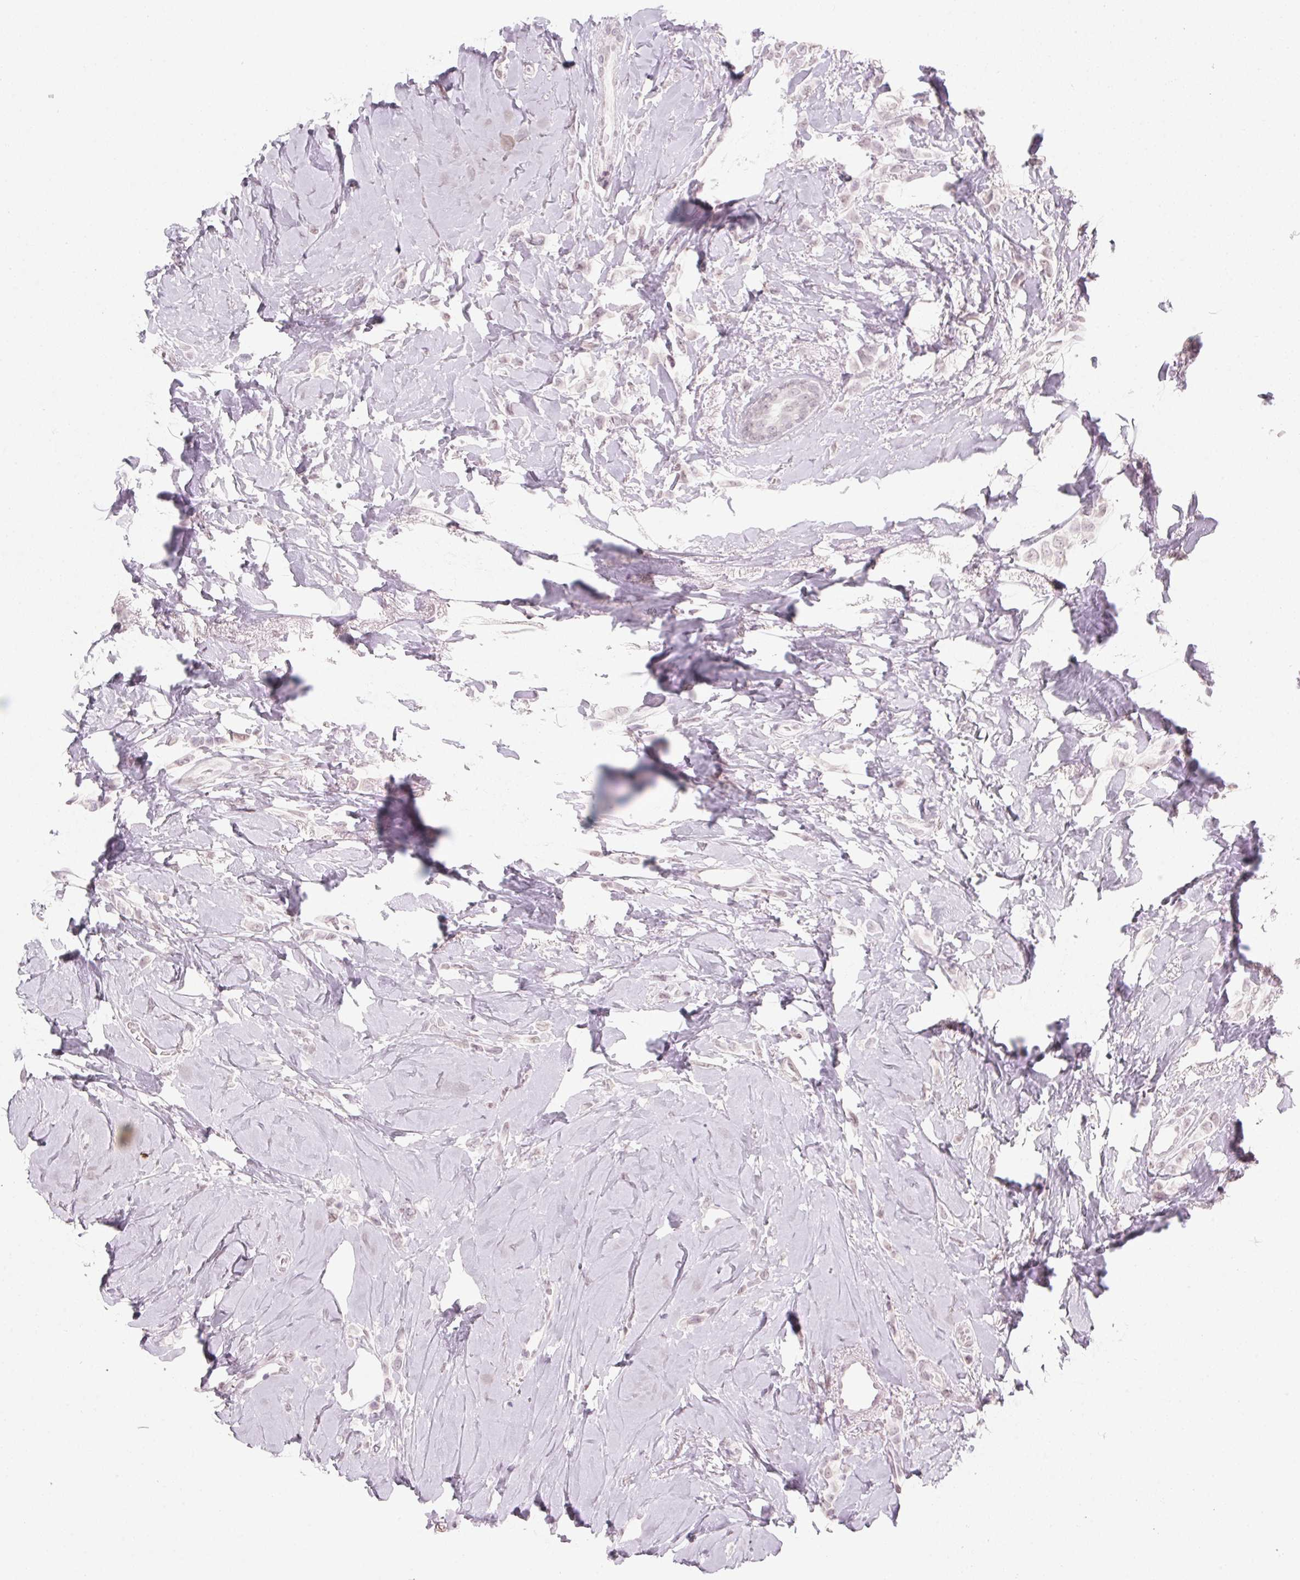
{"staining": {"intensity": "negative", "quantity": "none", "location": "none"}, "tissue": "breast cancer", "cell_type": "Tumor cells", "image_type": "cancer", "snomed": [{"axis": "morphology", "description": "Lobular carcinoma"}, {"axis": "topography", "description": "Breast"}], "caption": "Breast lobular carcinoma stained for a protein using immunohistochemistry demonstrates no positivity tumor cells.", "gene": "KCNQ2", "patient": {"sex": "female", "age": 66}}